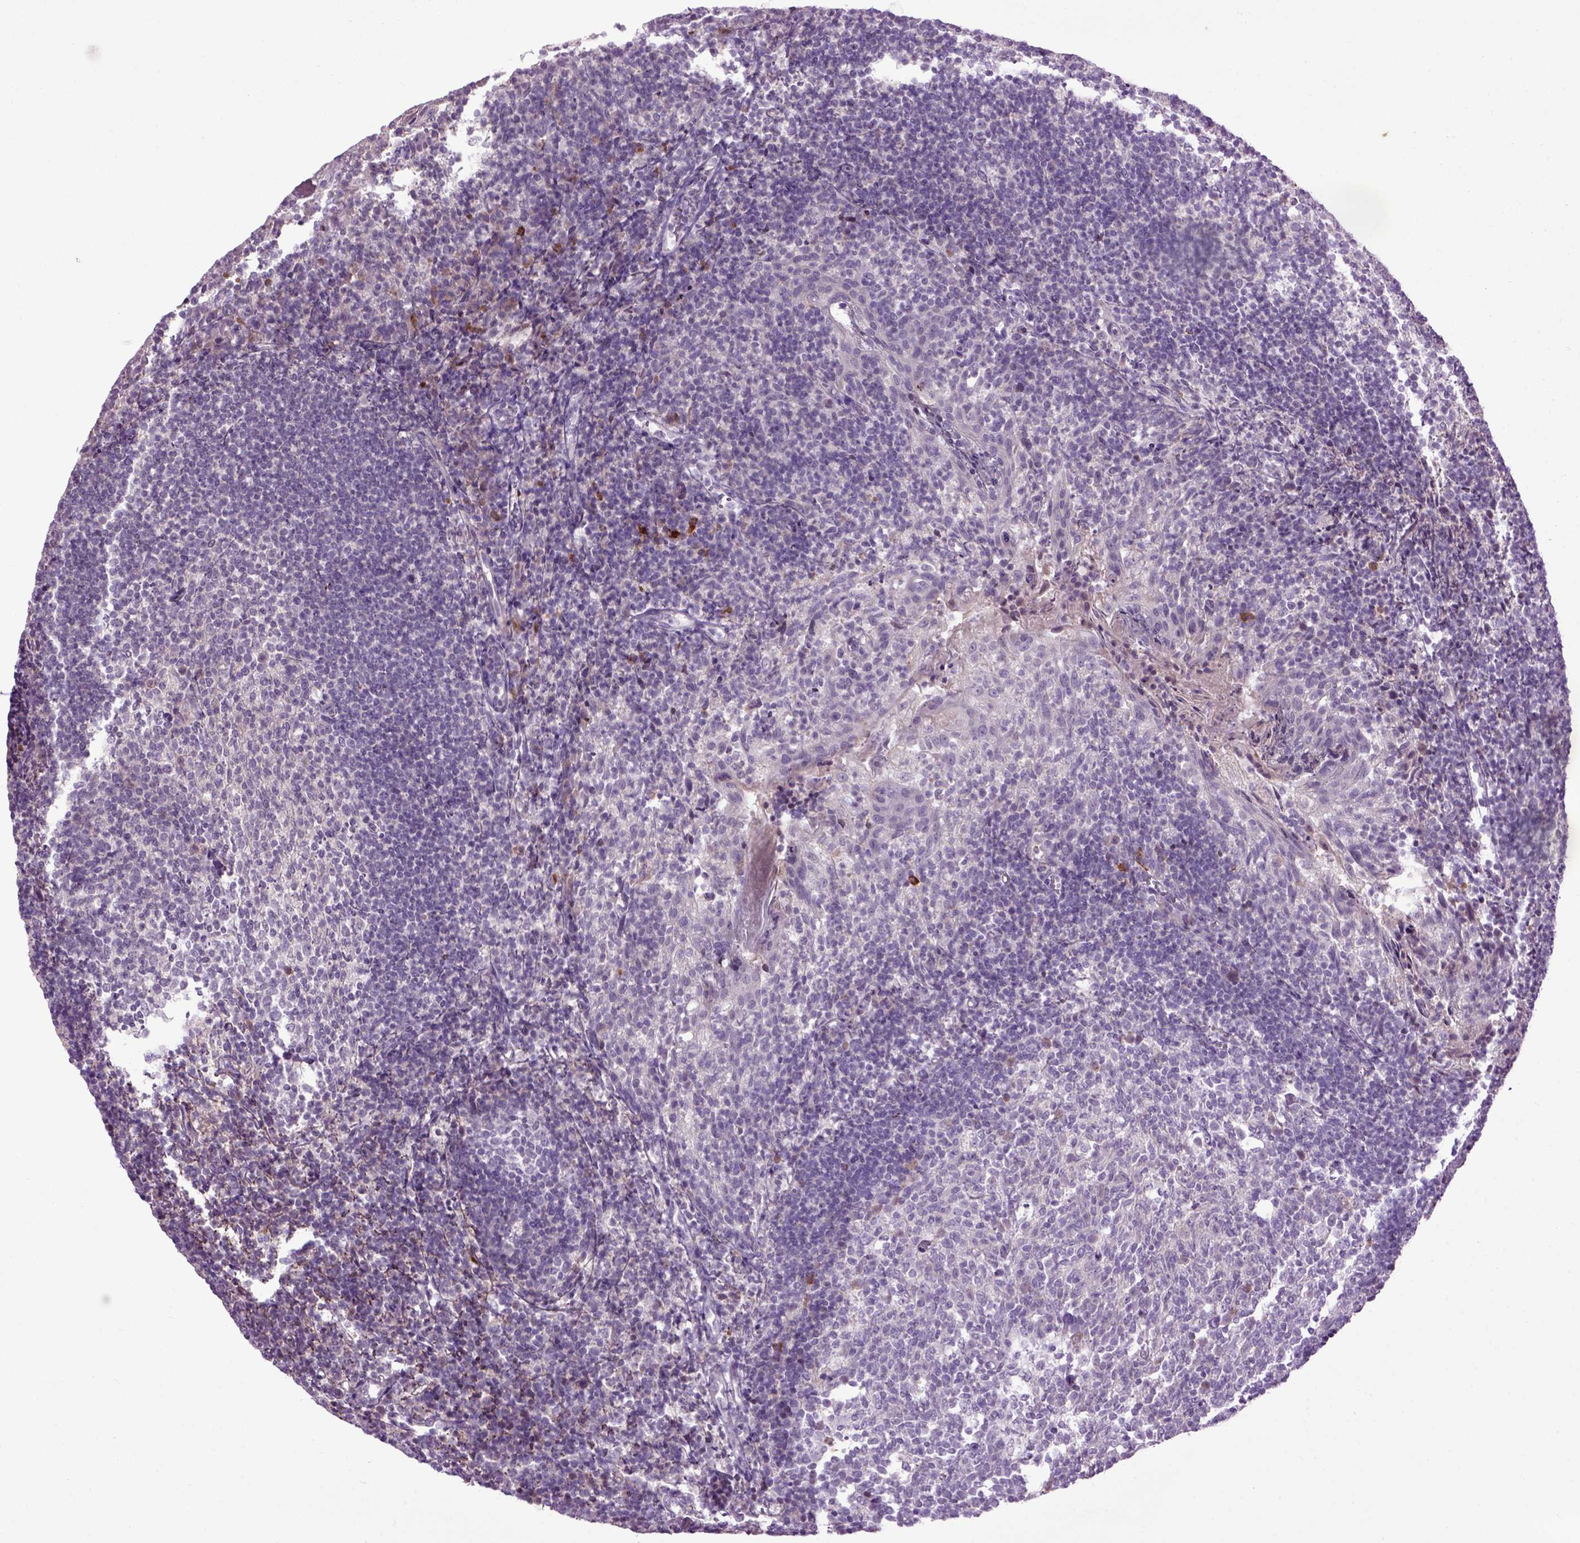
{"staining": {"intensity": "negative", "quantity": "none", "location": "none"}, "tissue": "tonsil", "cell_type": "Germinal center cells", "image_type": "normal", "snomed": [{"axis": "morphology", "description": "Normal tissue, NOS"}, {"axis": "topography", "description": "Tonsil"}], "caption": "A histopathology image of human tonsil is negative for staining in germinal center cells.", "gene": "EMILIN3", "patient": {"sex": "female", "age": 10}}